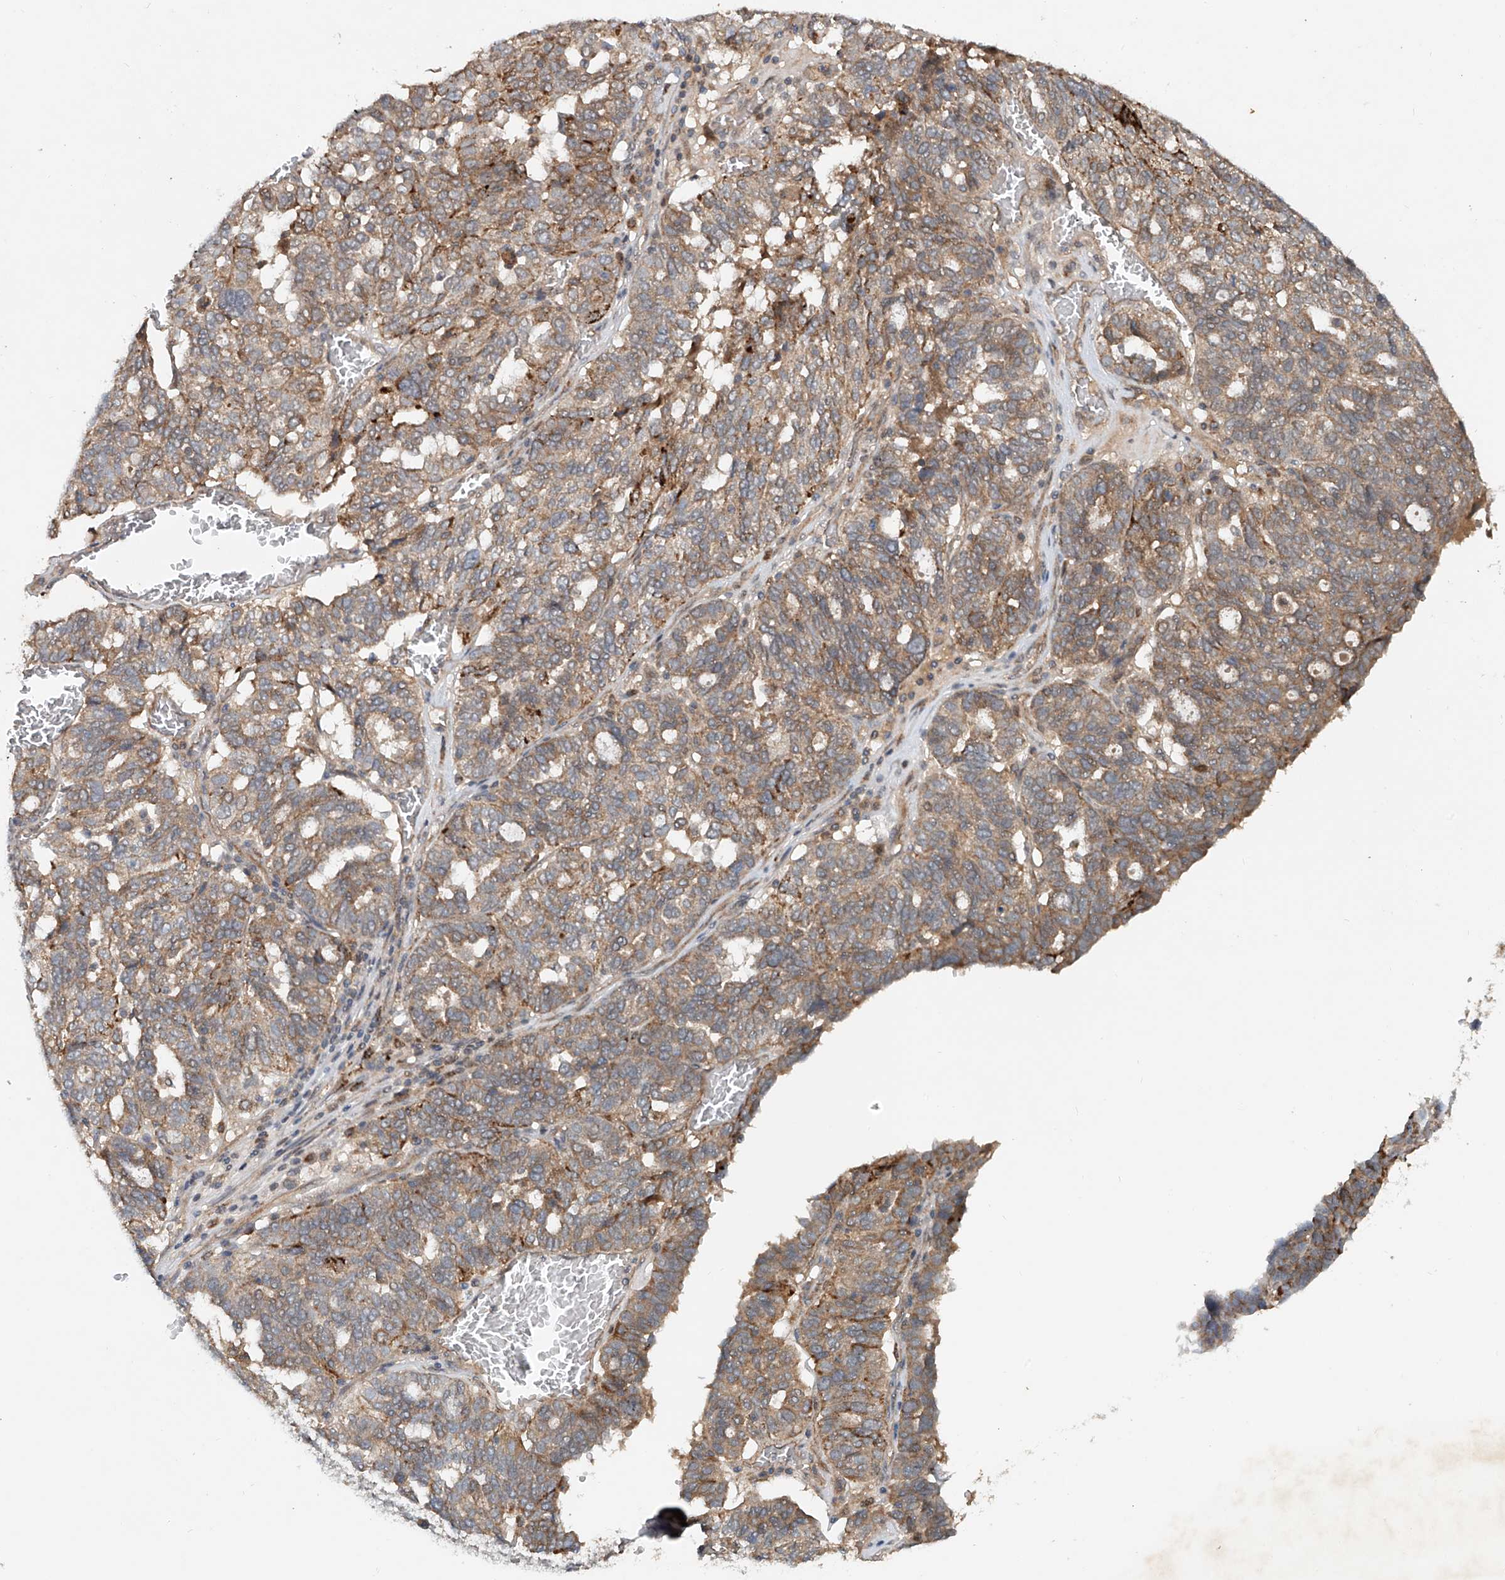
{"staining": {"intensity": "moderate", "quantity": ">75%", "location": "cytoplasmic/membranous"}, "tissue": "ovarian cancer", "cell_type": "Tumor cells", "image_type": "cancer", "snomed": [{"axis": "morphology", "description": "Cystadenocarcinoma, serous, NOS"}, {"axis": "topography", "description": "Ovary"}], "caption": "Immunohistochemistry (IHC) of human ovarian cancer (serous cystadenocarcinoma) reveals medium levels of moderate cytoplasmic/membranous positivity in about >75% of tumor cells.", "gene": "IER5", "patient": {"sex": "female", "age": 59}}